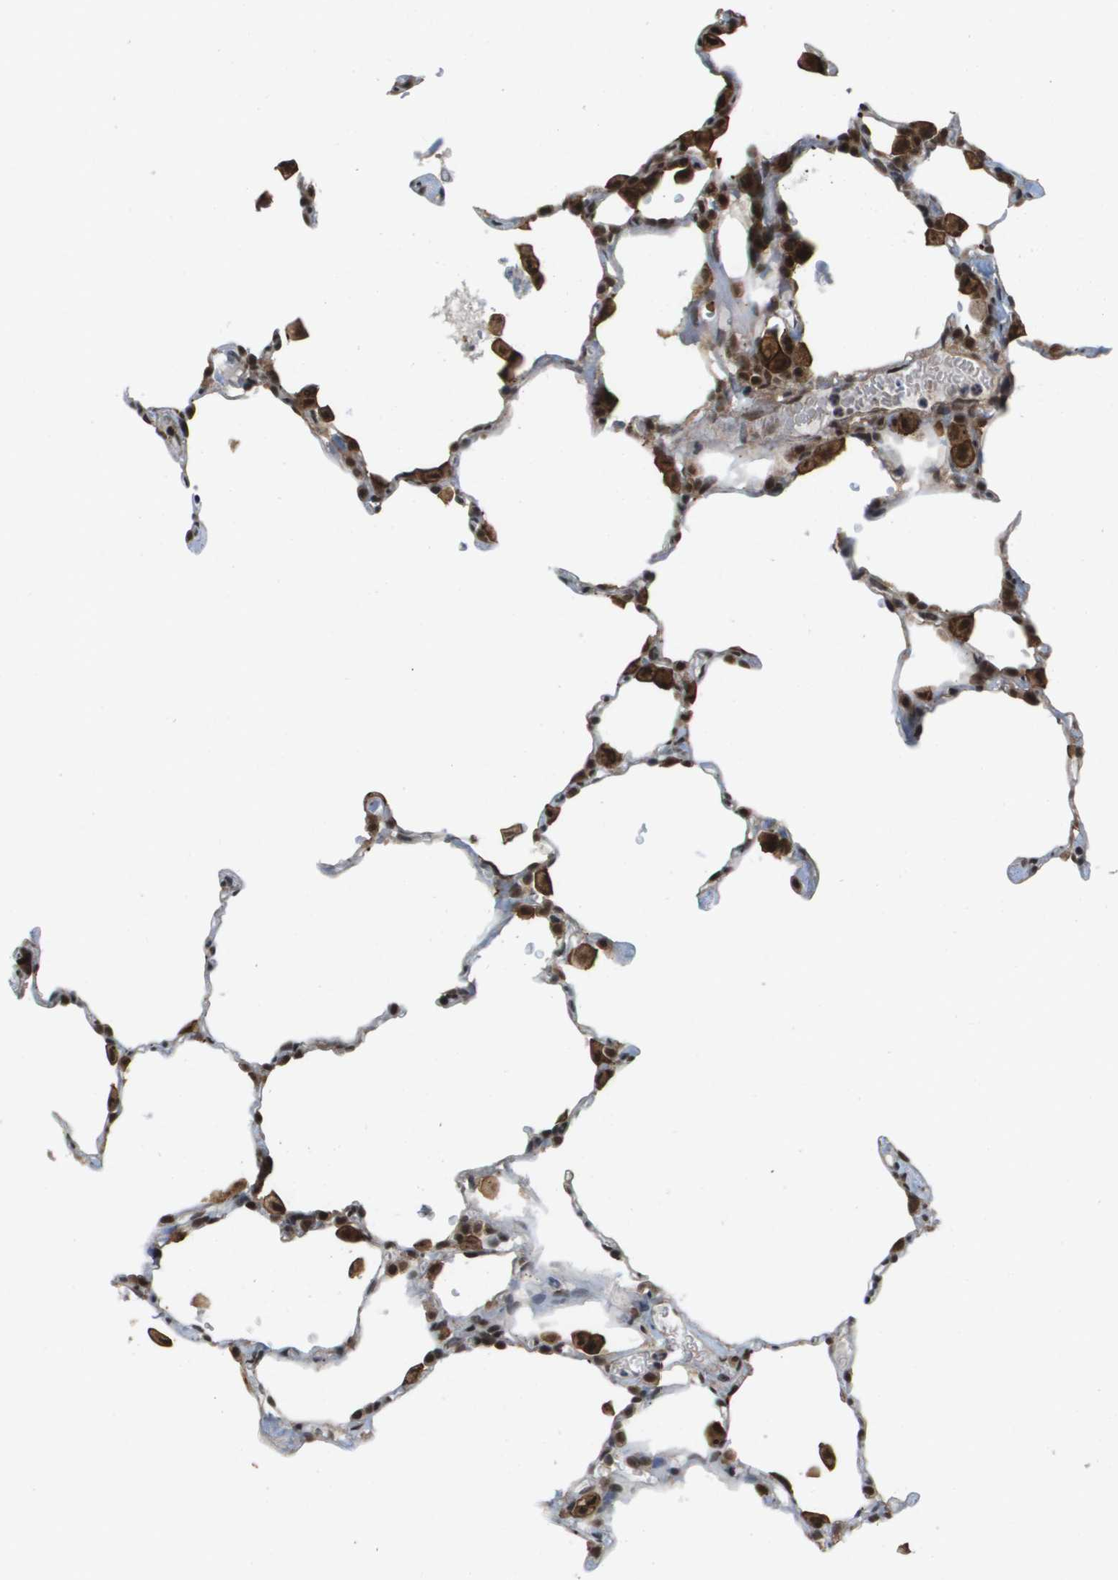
{"staining": {"intensity": "moderate", "quantity": "<25%", "location": "cytoplasmic/membranous"}, "tissue": "lung", "cell_type": "Alveolar cells", "image_type": "normal", "snomed": [{"axis": "morphology", "description": "Normal tissue, NOS"}, {"axis": "topography", "description": "Lung"}], "caption": "Brown immunohistochemical staining in normal lung reveals moderate cytoplasmic/membranous staining in about <25% of alveolar cells.", "gene": "PRCC", "patient": {"sex": "female", "age": 49}}